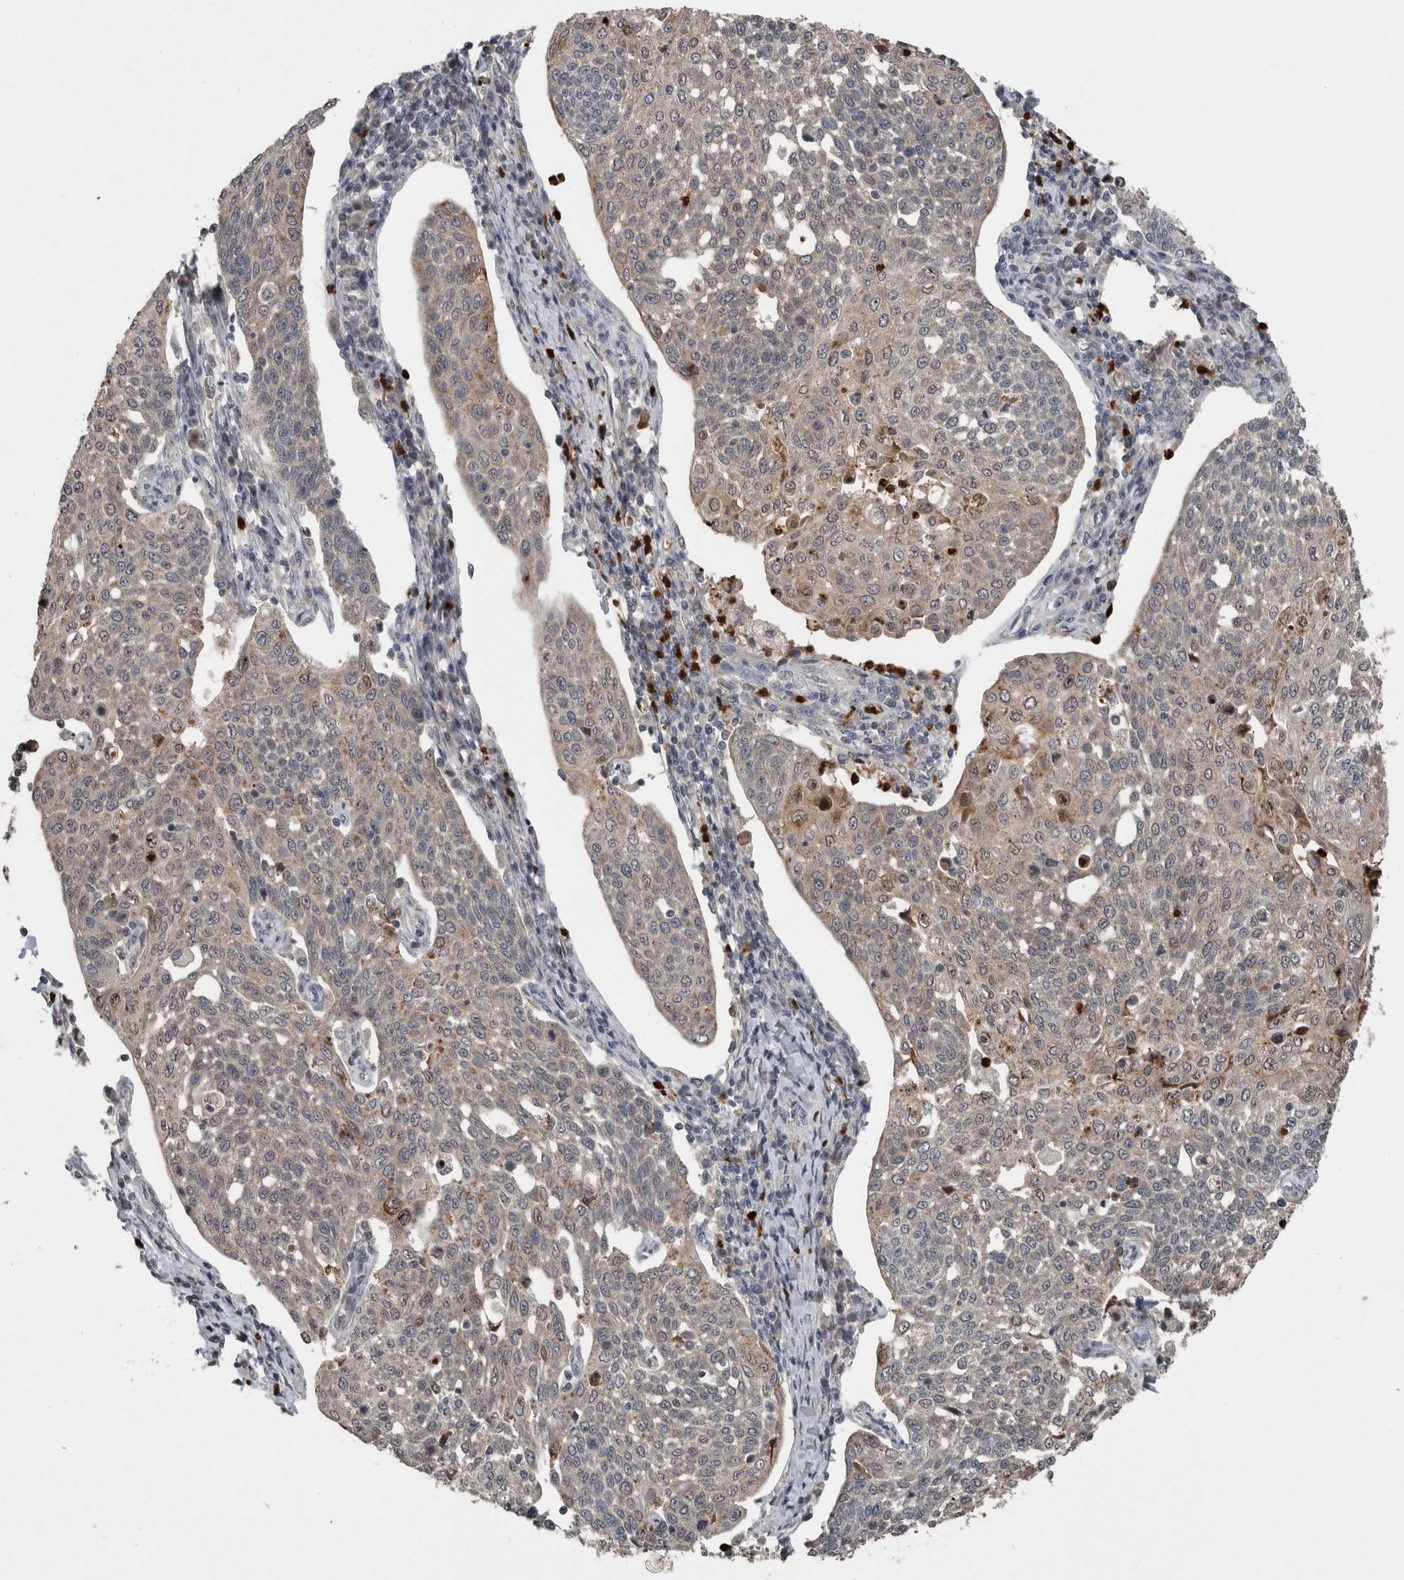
{"staining": {"intensity": "weak", "quantity": "25%-75%", "location": "cytoplasmic/membranous"}, "tissue": "cervical cancer", "cell_type": "Tumor cells", "image_type": "cancer", "snomed": [{"axis": "morphology", "description": "Squamous cell carcinoma, NOS"}, {"axis": "topography", "description": "Cervix"}], "caption": "Immunohistochemistry staining of squamous cell carcinoma (cervical), which demonstrates low levels of weak cytoplasmic/membranous expression in approximately 25%-75% of tumor cells indicating weak cytoplasmic/membranous protein staining. The staining was performed using DAB (brown) for protein detection and nuclei were counterstained in hematoxylin (blue).", "gene": "SCP2", "patient": {"sex": "female", "age": 34}}